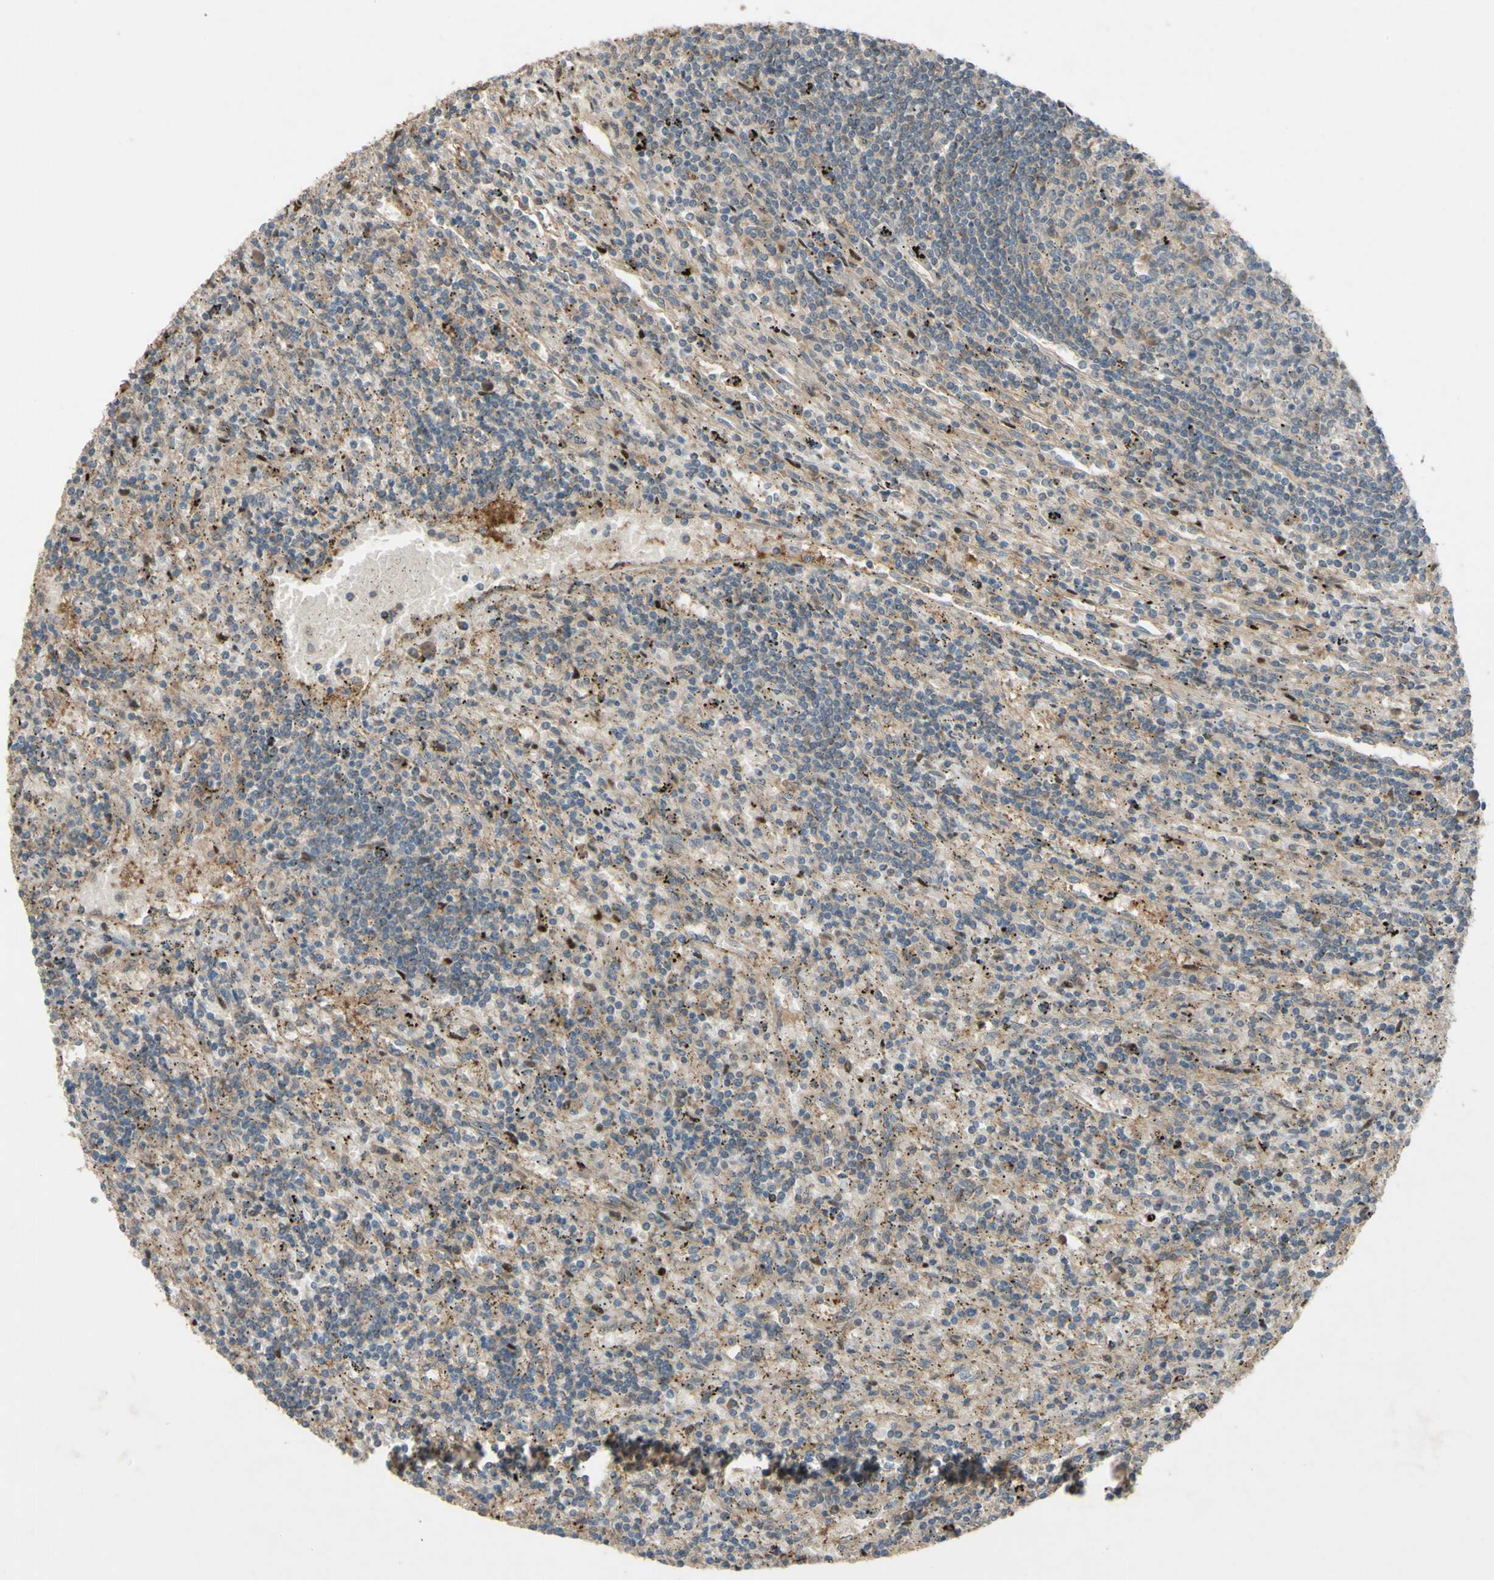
{"staining": {"intensity": "weak", "quantity": "25%-75%", "location": "cytoplasmic/membranous"}, "tissue": "lymphoma", "cell_type": "Tumor cells", "image_type": "cancer", "snomed": [{"axis": "morphology", "description": "Malignant lymphoma, non-Hodgkin's type, Low grade"}, {"axis": "topography", "description": "Spleen"}], "caption": "Immunohistochemical staining of lymphoma shows low levels of weak cytoplasmic/membranous protein positivity in about 25%-75% of tumor cells. (DAB (3,3'-diaminobenzidine) IHC with brightfield microscopy, high magnification).", "gene": "SHROOM4", "patient": {"sex": "male", "age": 76}}